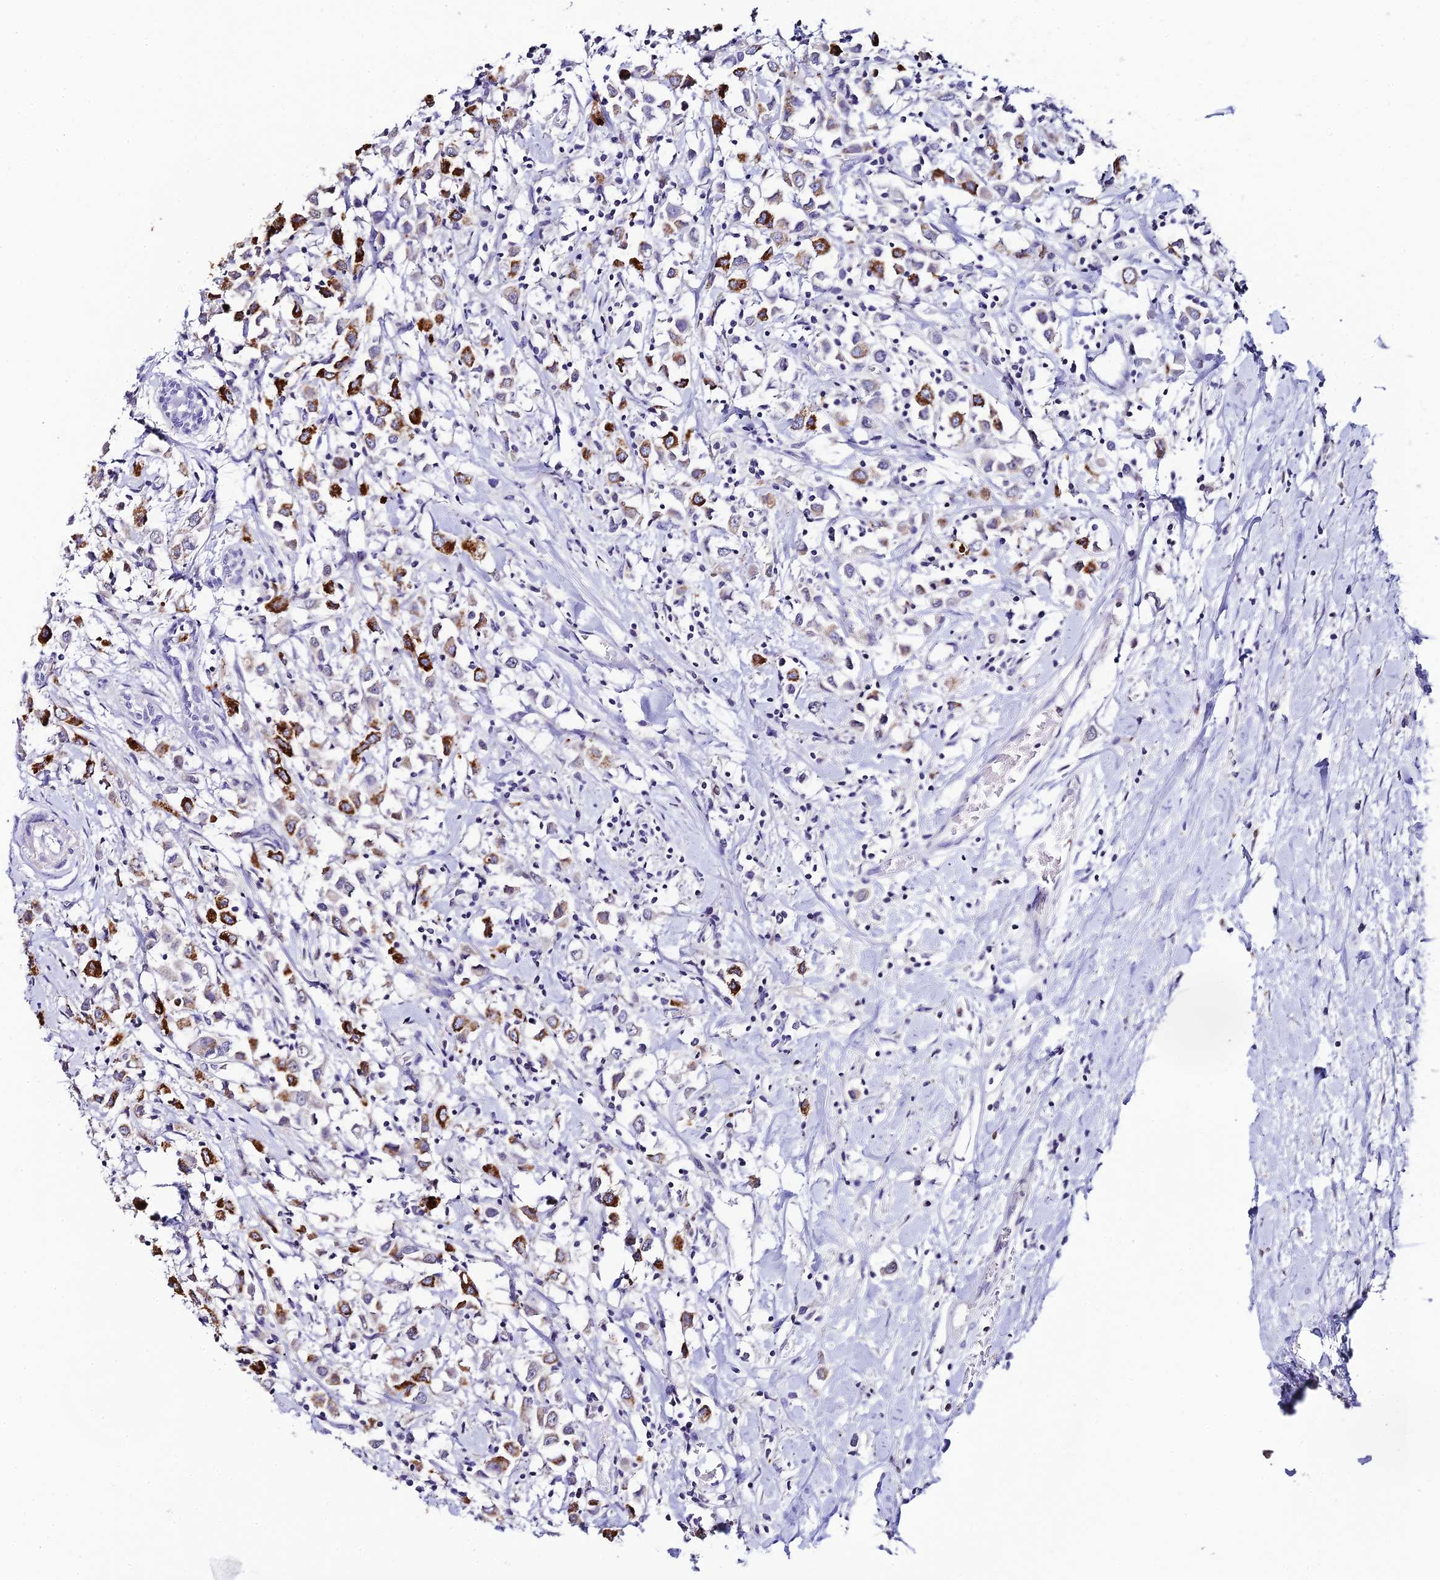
{"staining": {"intensity": "strong", "quantity": "25%-75%", "location": "cytoplasmic/membranous"}, "tissue": "breast cancer", "cell_type": "Tumor cells", "image_type": "cancer", "snomed": [{"axis": "morphology", "description": "Duct carcinoma"}, {"axis": "topography", "description": "Breast"}], "caption": "Breast cancer tissue demonstrates strong cytoplasmic/membranous staining in approximately 25%-75% of tumor cells, visualized by immunohistochemistry.", "gene": "C12orf29", "patient": {"sex": "female", "age": 61}}